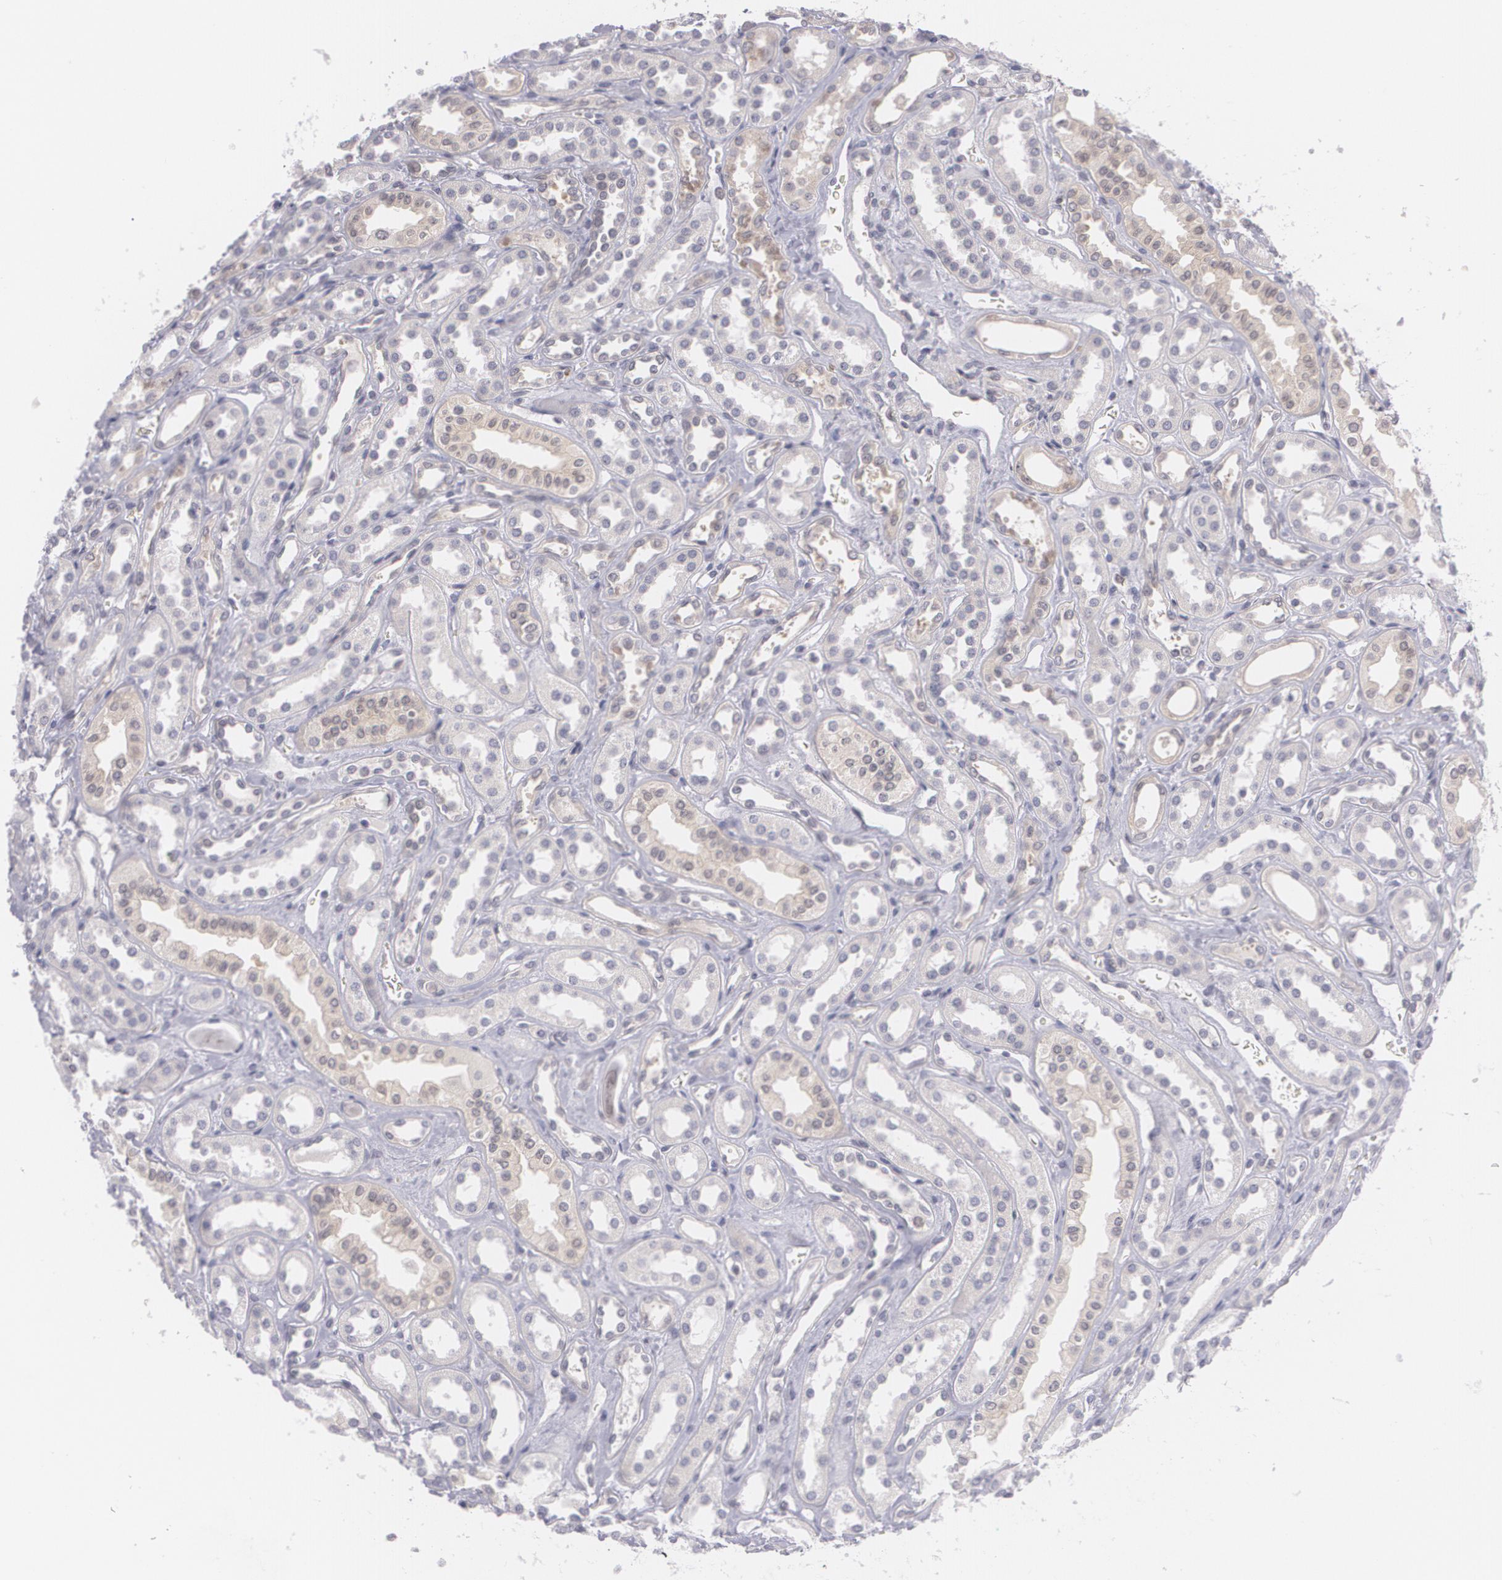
{"staining": {"intensity": "negative", "quantity": "none", "location": "none"}, "tissue": "kidney", "cell_type": "Cells in glomeruli", "image_type": "normal", "snomed": [{"axis": "morphology", "description": "Normal tissue, NOS"}, {"axis": "topography", "description": "Kidney"}], "caption": "Kidney was stained to show a protein in brown. There is no significant expression in cells in glomeruli. The staining is performed using DAB brown chromogen with nuclei counter-stained in using hematoxylin.", "gene": "BCL10", "patient": {"sex": "female", "age": 52}}